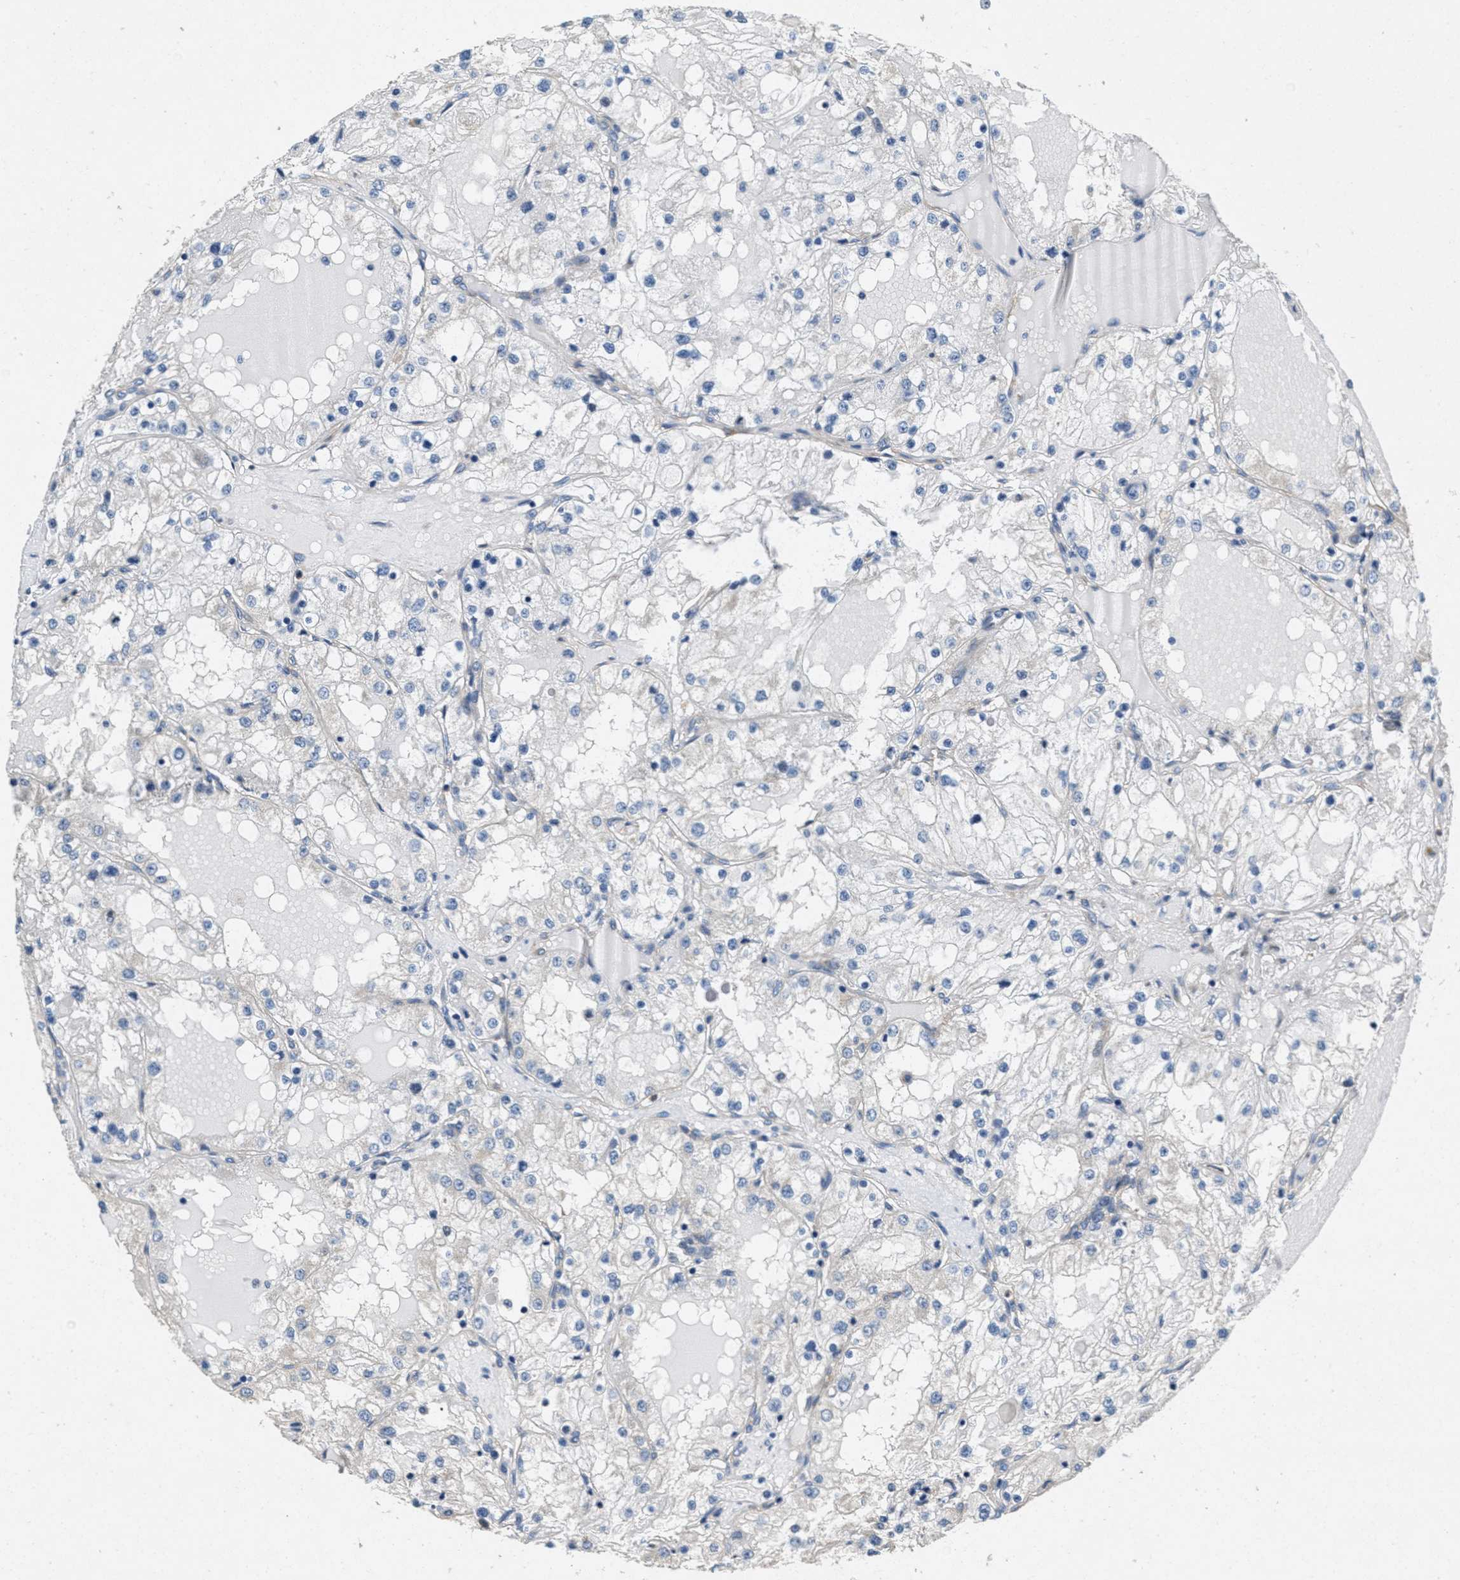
{"staining": {"intensity": "negative", "quantity": "none", "location": "none"}, "tissue": "renal cancer", "cell_type": "Tumor cells", "image_type": "cancer", "snomed": [{"axis": "morphology", "description": "Adenocarcinoma, NOS"}, {"axis": "topography", "description": "Kidney"}], "caption": "DAB (3,3'-diaminobenzidine) immunohistochemical staining of renal cancer reveals no significant staining in tumor cells.", "gene": "TOMM70", "patient": {"sex": "male", "age": 68}}